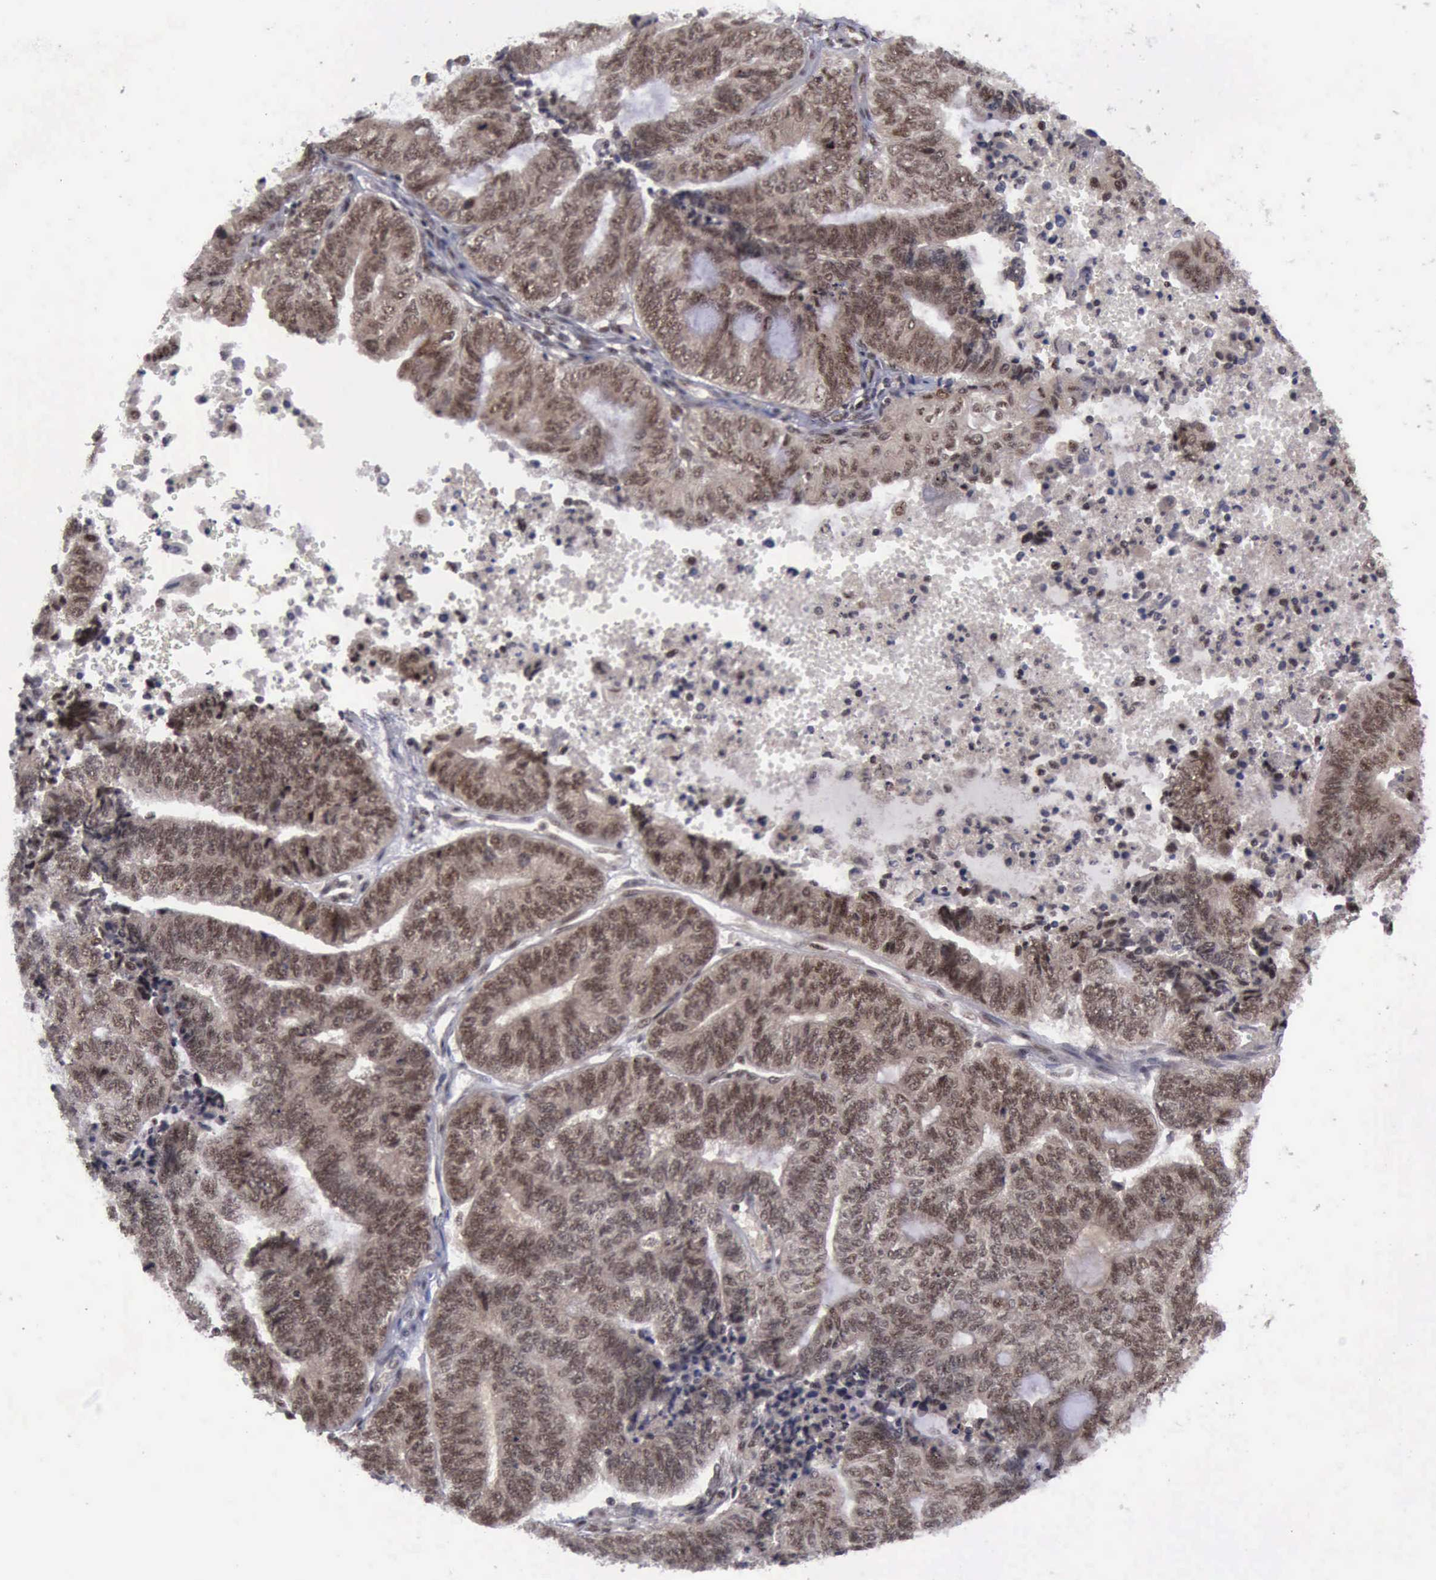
{"staining": {"intensity": "strong", "quantity": ">75%", "location": "cytoplasmic/membranous,nuclear"}, "tissue": "endometrial cancer", "cell_type": "Tumor cells", "image_type": "cancer", "snomed": [{"axis": "morphology", "description": "Adenocarcinoma, NOS"}, {"axis": "topography", "description": "Uterus"}, {"axis": "topography", "description": "Endometrium"}], "caption": "Protein expression analysis of human endometrial cancer (adenocarcinoma) reveals strong cytoplasmic/membranous and nuclear expression in approximately >75% of tumor cells.", "gene": "ATM", "patient": {"sex": "female", "age": 70}}